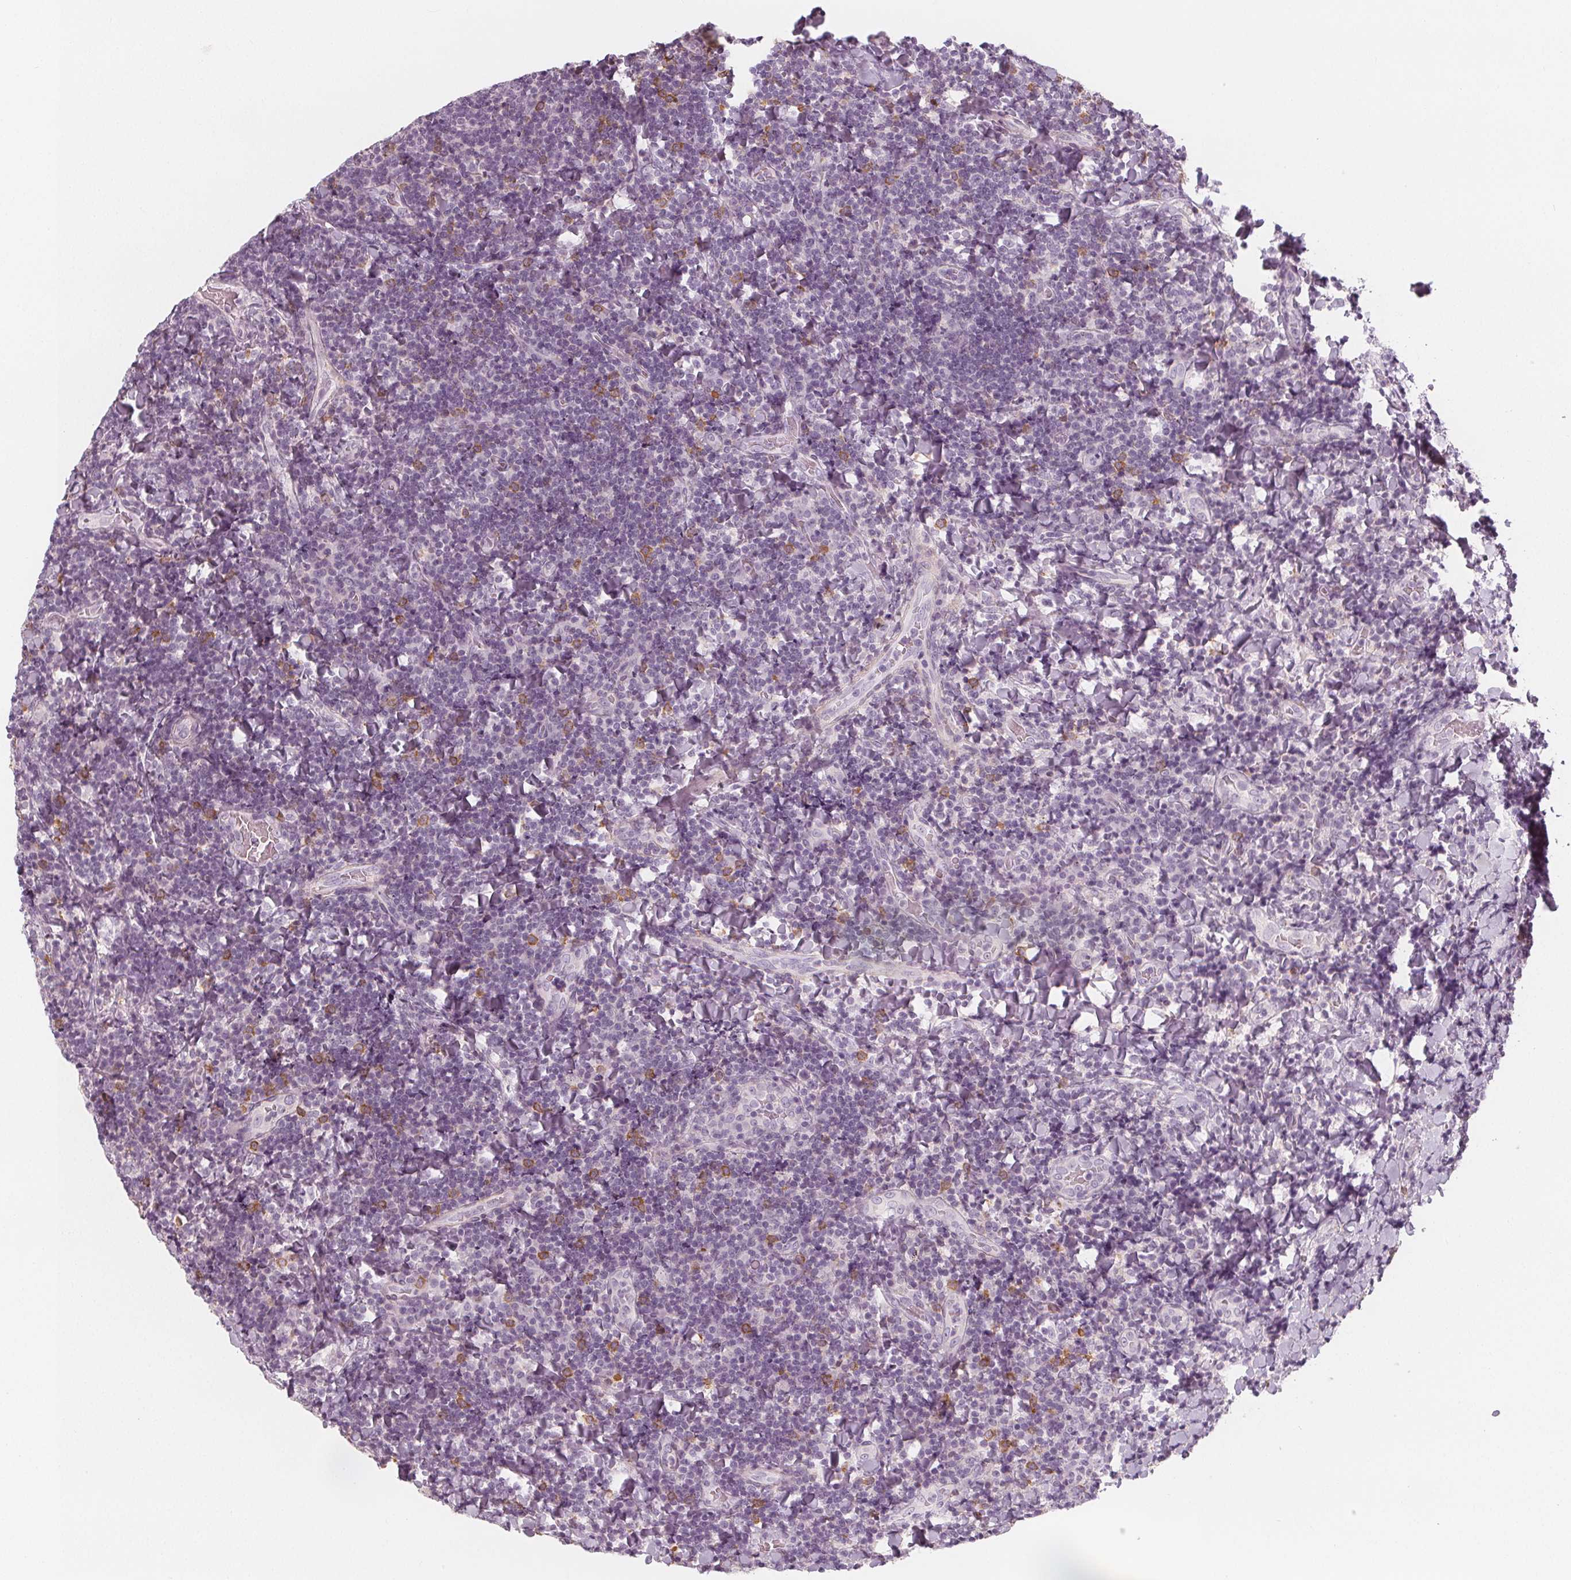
{"staining": {"intensity": "negative", "quantity": "none", "location": "none"}, "tissue": "tonsil", "cell_type": "Germinal center cells", "image_type": "normal", "snomed": [{"axis": "morphology", "description": "Normal tissue, NOS"}, {"axis": "topography", "description": "Tonsil"}], "caption": "Photomicrograph shows no protein positivity in germinal center cells of benign tonsil. (DAB (3,3'-diaminobenzidine) IHC with hematoxylin counter stain).", "gene": "MAP1A", "patient": {"sex": "male", "age": 17}}